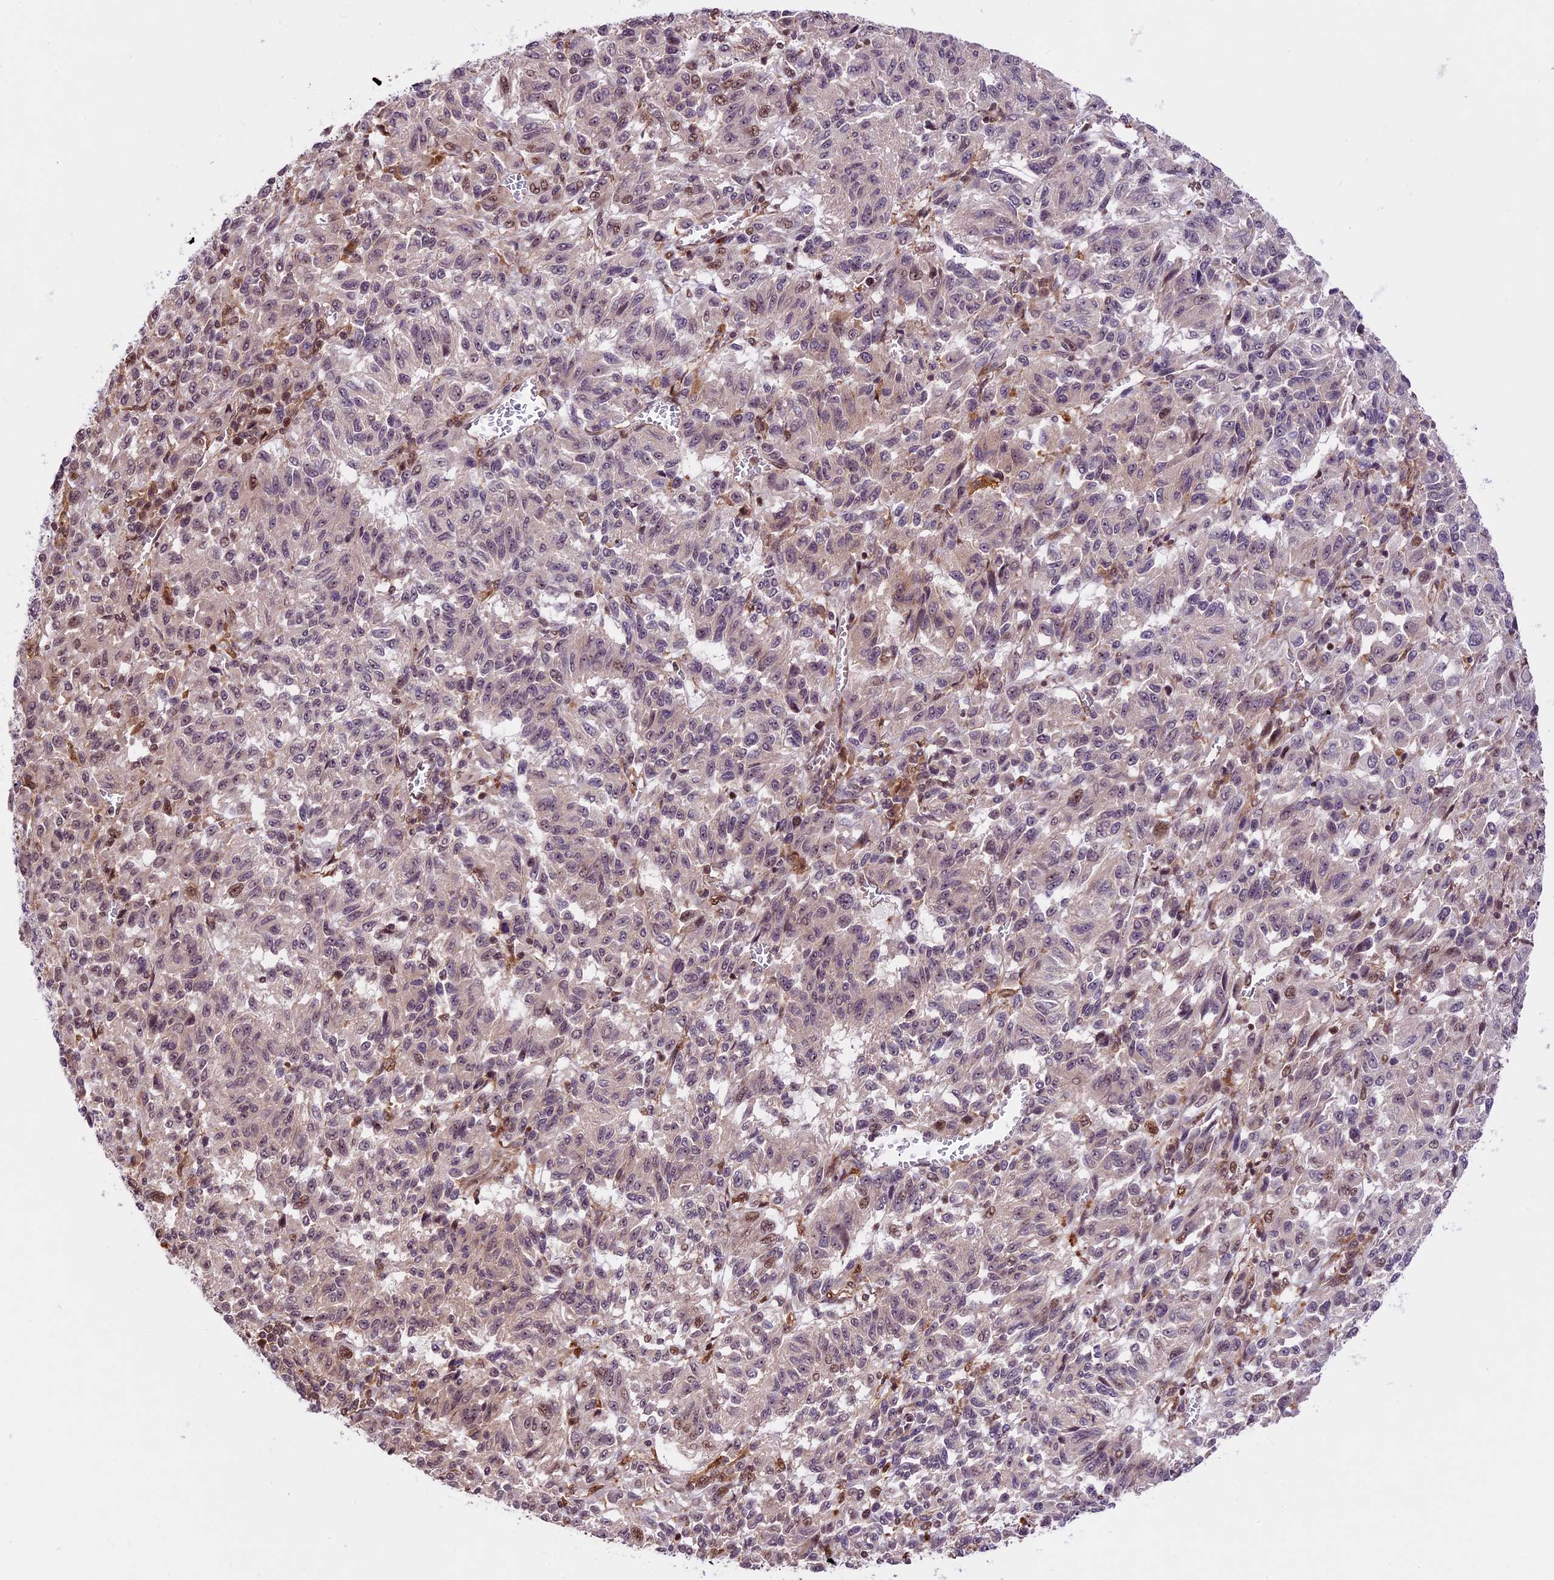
{"staining": {"intensity": "moderate", "quantity": "<25%", "location": "nuclear"}, "tissue": "melanoma", "cell_type": "Tumor cells", "image_type": "cancer", "snomed": [{"axis": "morphology", "description": "Malignant melanoma, Metastatic site"}, {"axis": "topography", "description": "Lung"}], "caption": "A brown stain shows moderate nuclear staining of a protein in melanoma tumor cells.", "gene": "DHX38", "patient": {"sex": "male", "age": 64}}